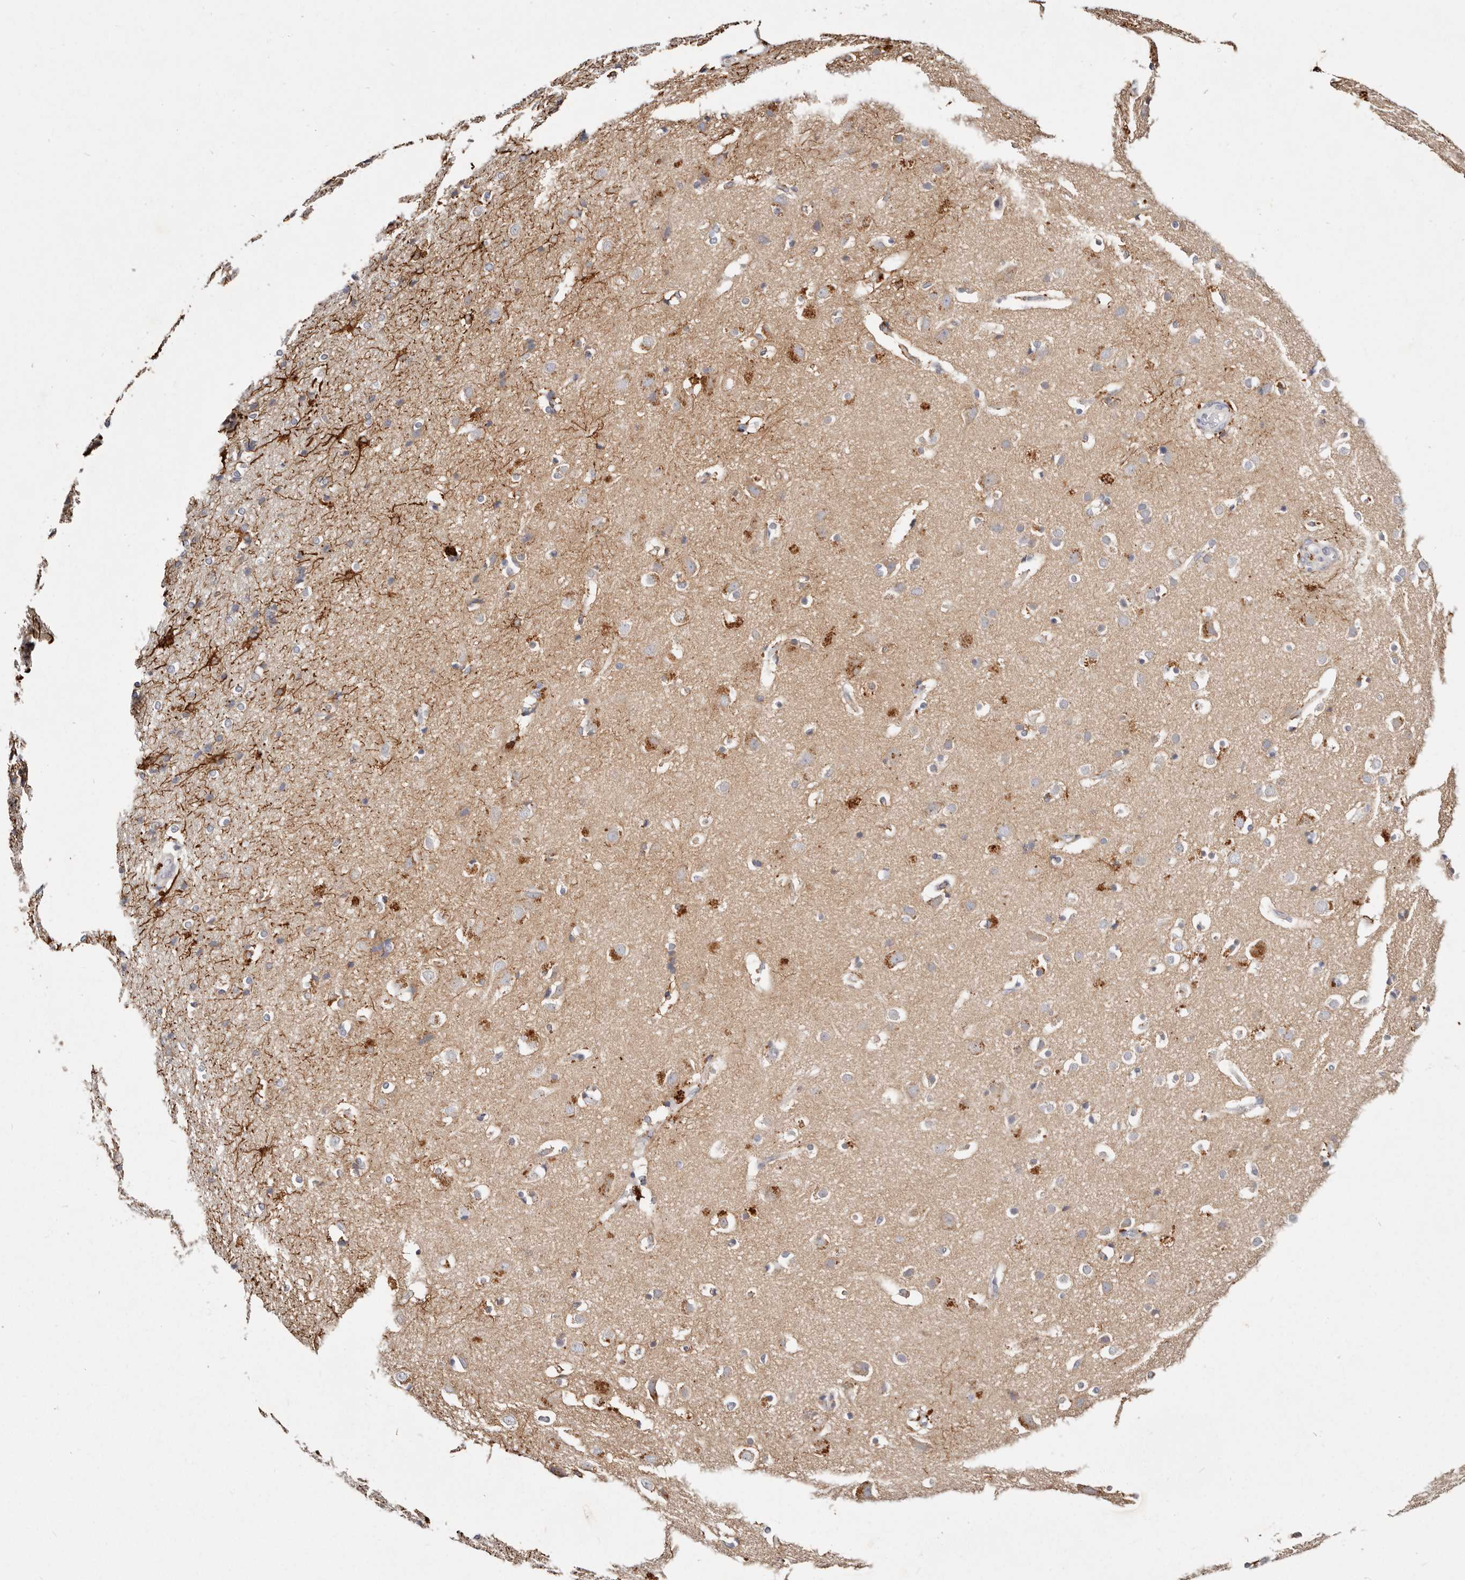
{"staining": {"intensity": "negative", "quantity": "none", "location": "none"}, "tissue": "cerebral cortex", "cell_type": "Endothelial cells", "image_type": "normal", "snomed": [{"axis": "morphology", "description": "Normal tissue, NOS"}, {"axis": "topography", "description": "Cerebral cortex"}], "caption": "Cerebral cortex stained for a protein using IHC exhibits no staining endothelial cells.", "gene": "VIPAS39", "patient": {"sex": "male", "age": 54}}